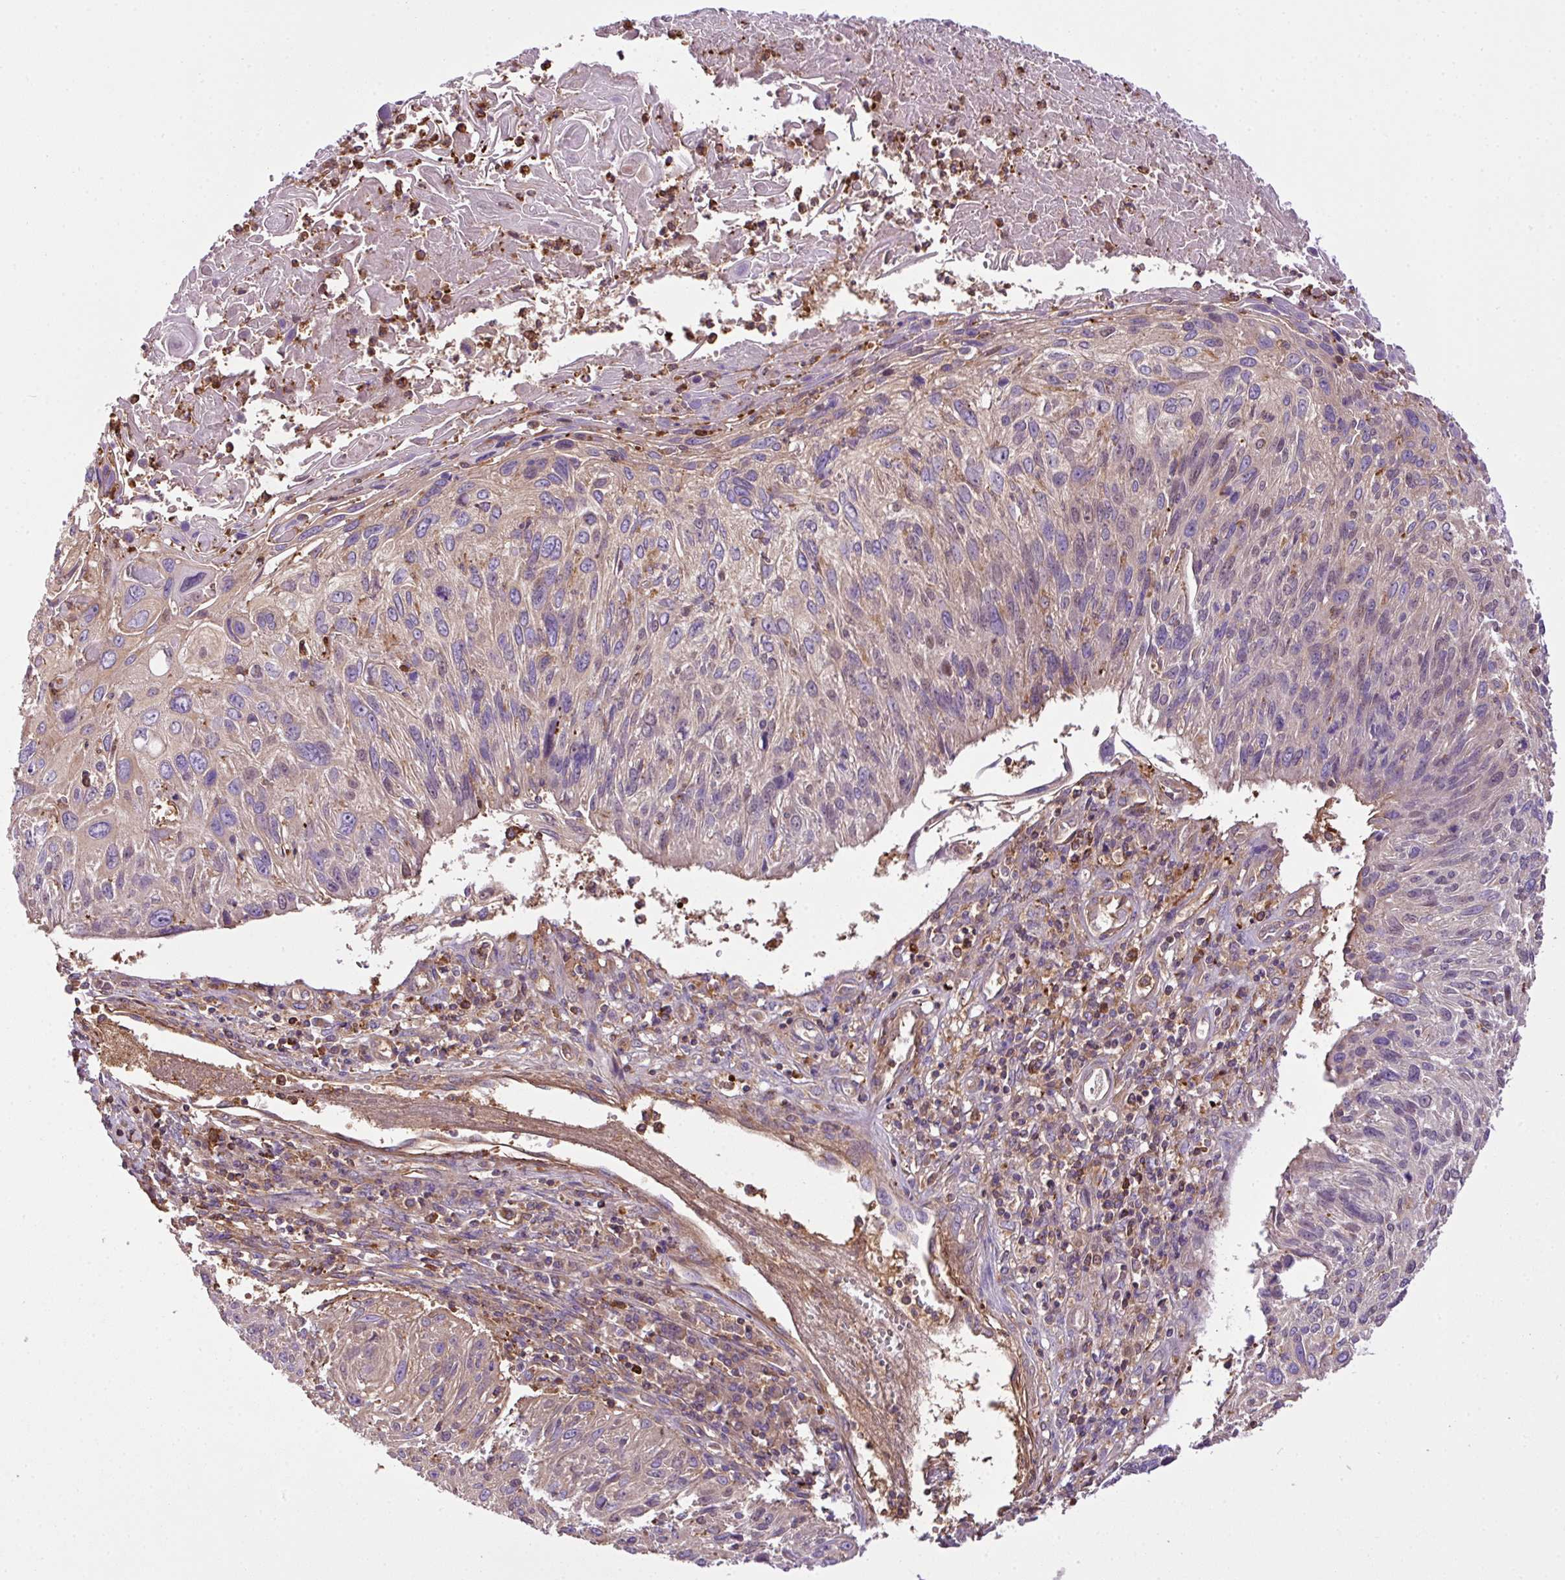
{"staining": {"intensity": "negative", "quantity": "none", "location": "none"}, "tissue": "cervical cancer", "cell_type": "Tumor cells", "image_type": "cancer", "snomed": [{"axis": "morphology", "description": "Squamous cell carcinoma, NOS"}, {"axis": "topography", "description": "Cervix"}], "caption": "This is an immunohistochemistry (IHC) micrograph of squamous cell carcinoma (cervical). There is no positivity in tumor cells.", "gene": "PGAP6", "patient": {"sex": "female", "age": 51}}